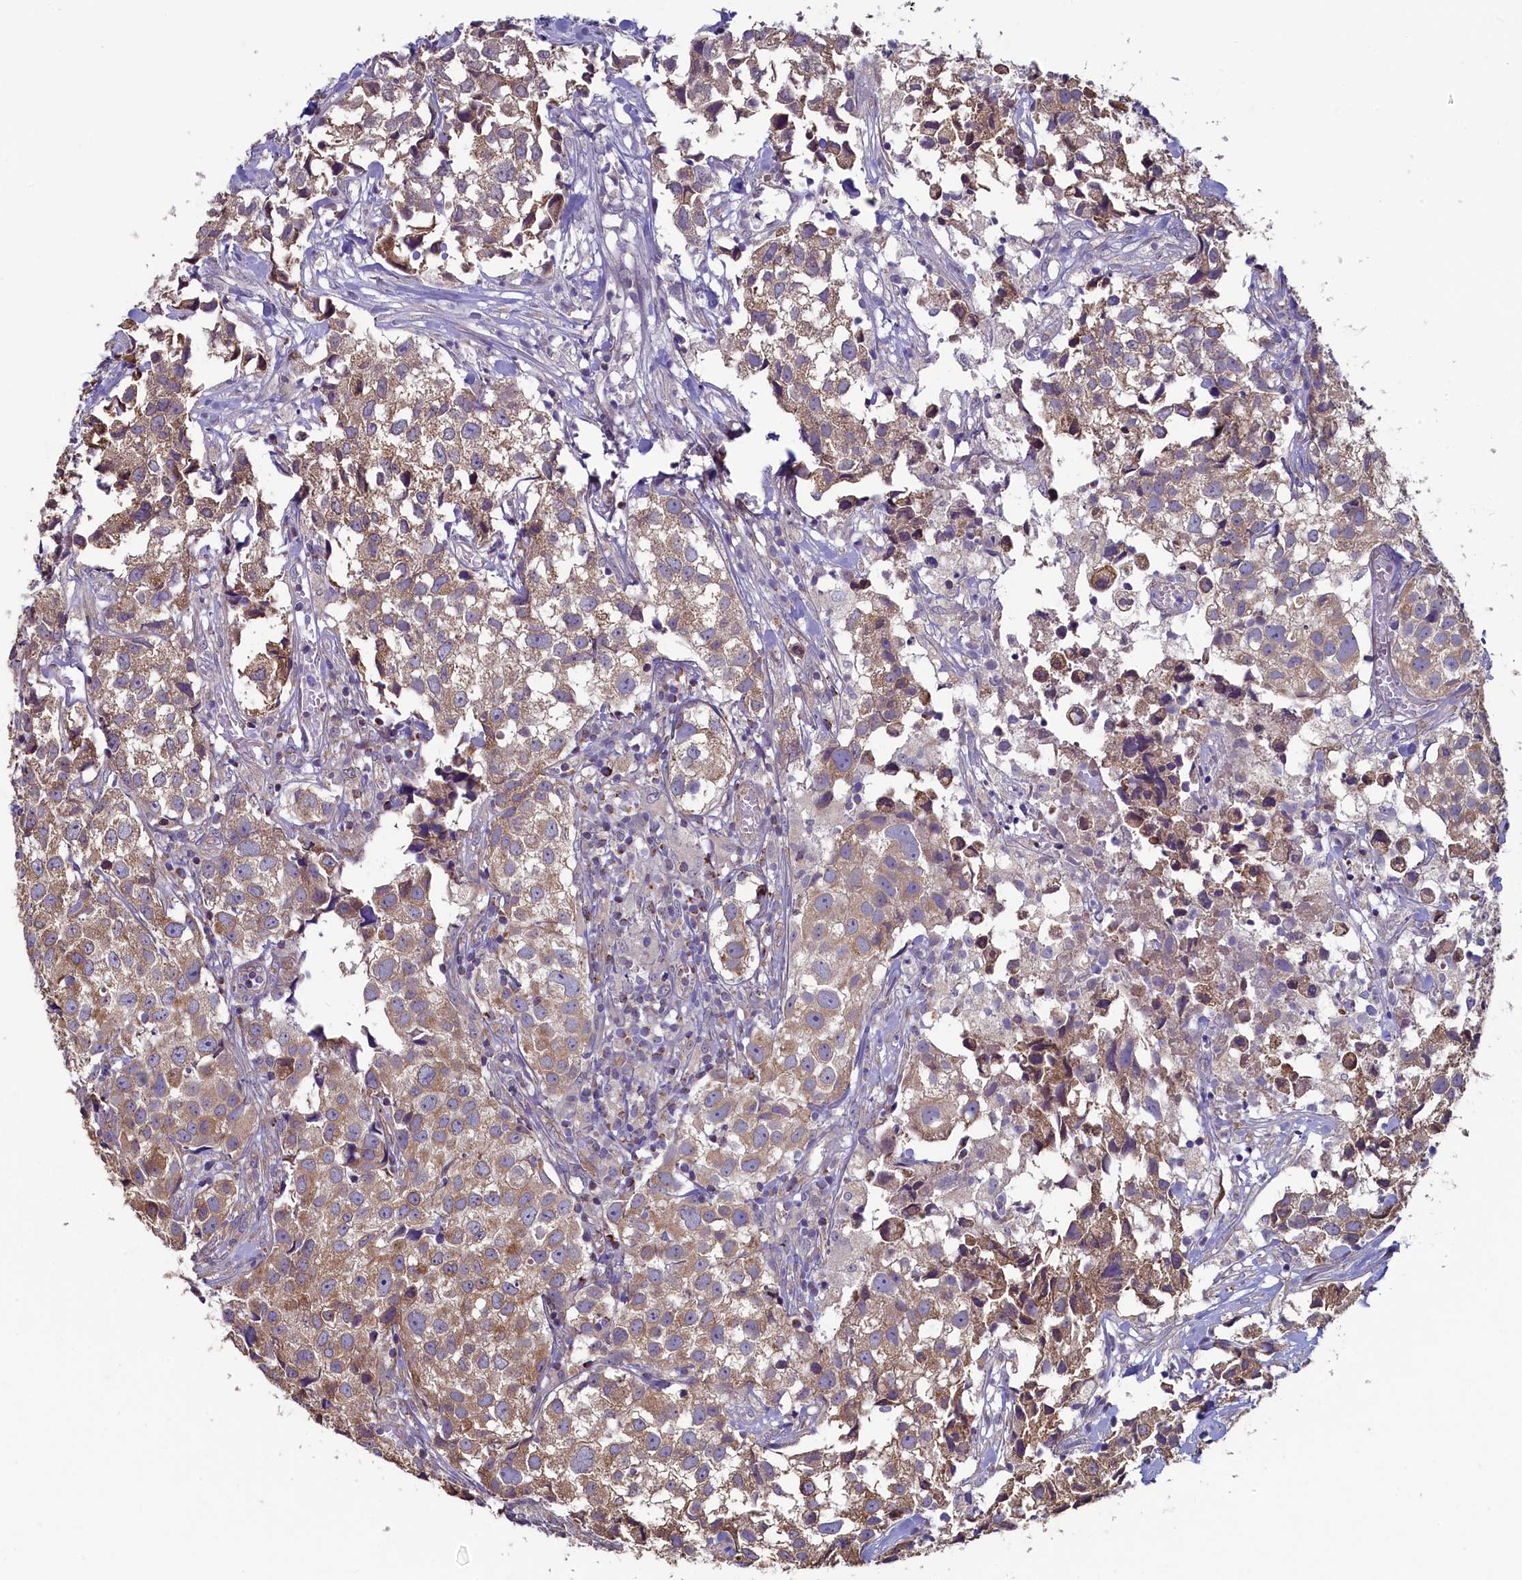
{"staining": {"intensity": "moderate", "quantity": ">75%", "location": "cytoplasmic/membranous"}, "tissue": "urothelial cancer", "cell_type": "Tumor cells", "image_type": "cancer", "snomed": [{"axis": "morphology", "description": "Urothelial carcinoma, High grade"}, {"axis": "topography", "description": "Urinary bladder"}], "caption": "An immunohistochemistry histopathology image of neoplastic tissue is shown. Protein staining in brown labels moderate cytoplasmic/membranous positivity in high-grade urothelial carcinoma within tumor cells.", "gene": "SPATA2L", "patient": {"sex": "female", "age": 75}}